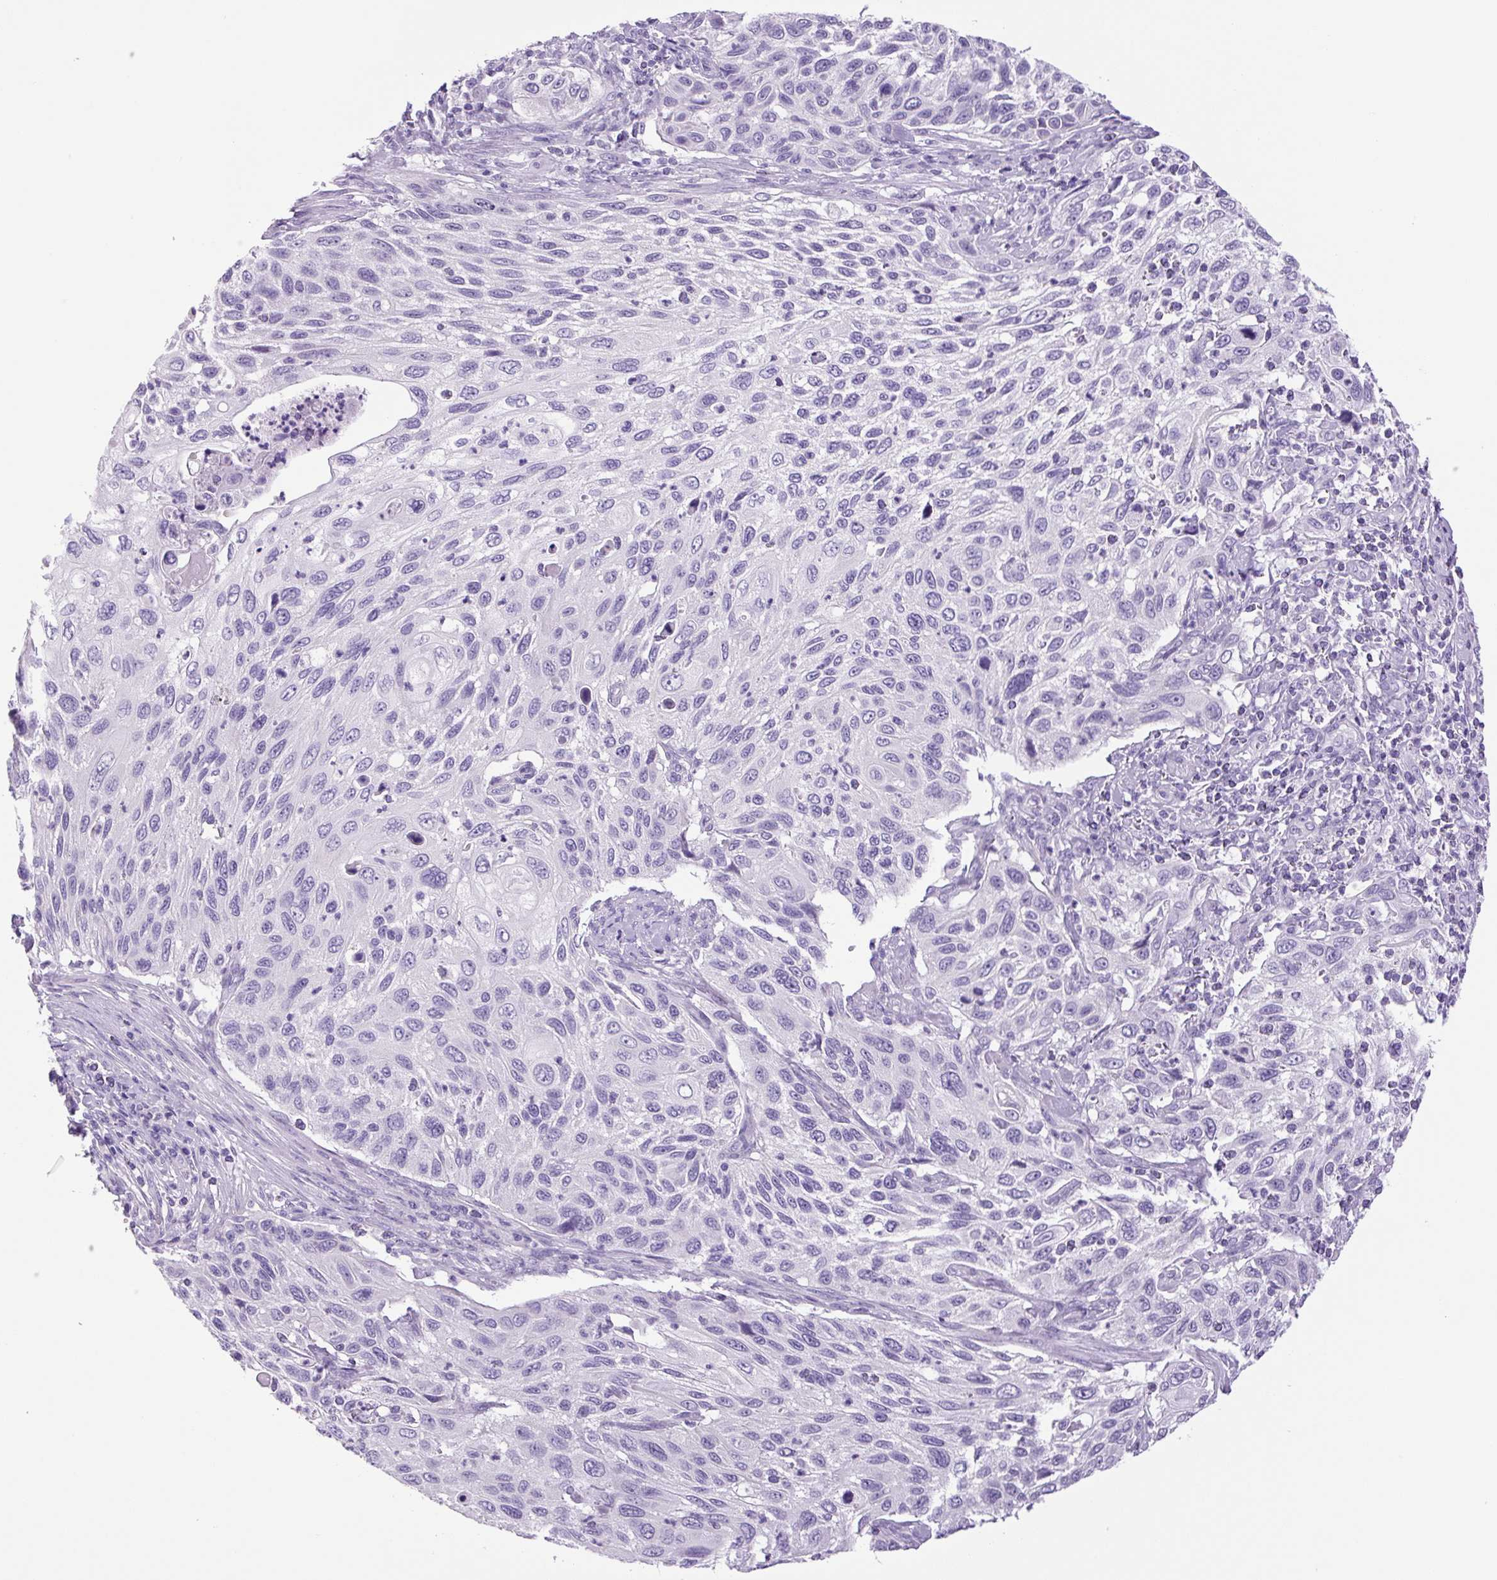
{"staining": {"intensity": "negative", "quantity": "none", "location": "none"}, "tissue": "cervical cancer", "cell_type": "Tumor cells", "image_type": "cancer", "snomed": [{"axis": "morphology", "description": "Squamous cell carcinoma, NOS"}, {"axis": "topography", "description": "Cervix"}], "caption": "An immunohistochemistry histopathology image of cervical cancer is shown. There is no staining in tumor cells of cervical cancer. (Stains: DAB immunohistochemistry (IHC) with hematoxylin counter stain, Microscopy: brightfield microscopy at high magnification).", "gene": "CHGA", "patient": {"sex": "female", "age": 70}}